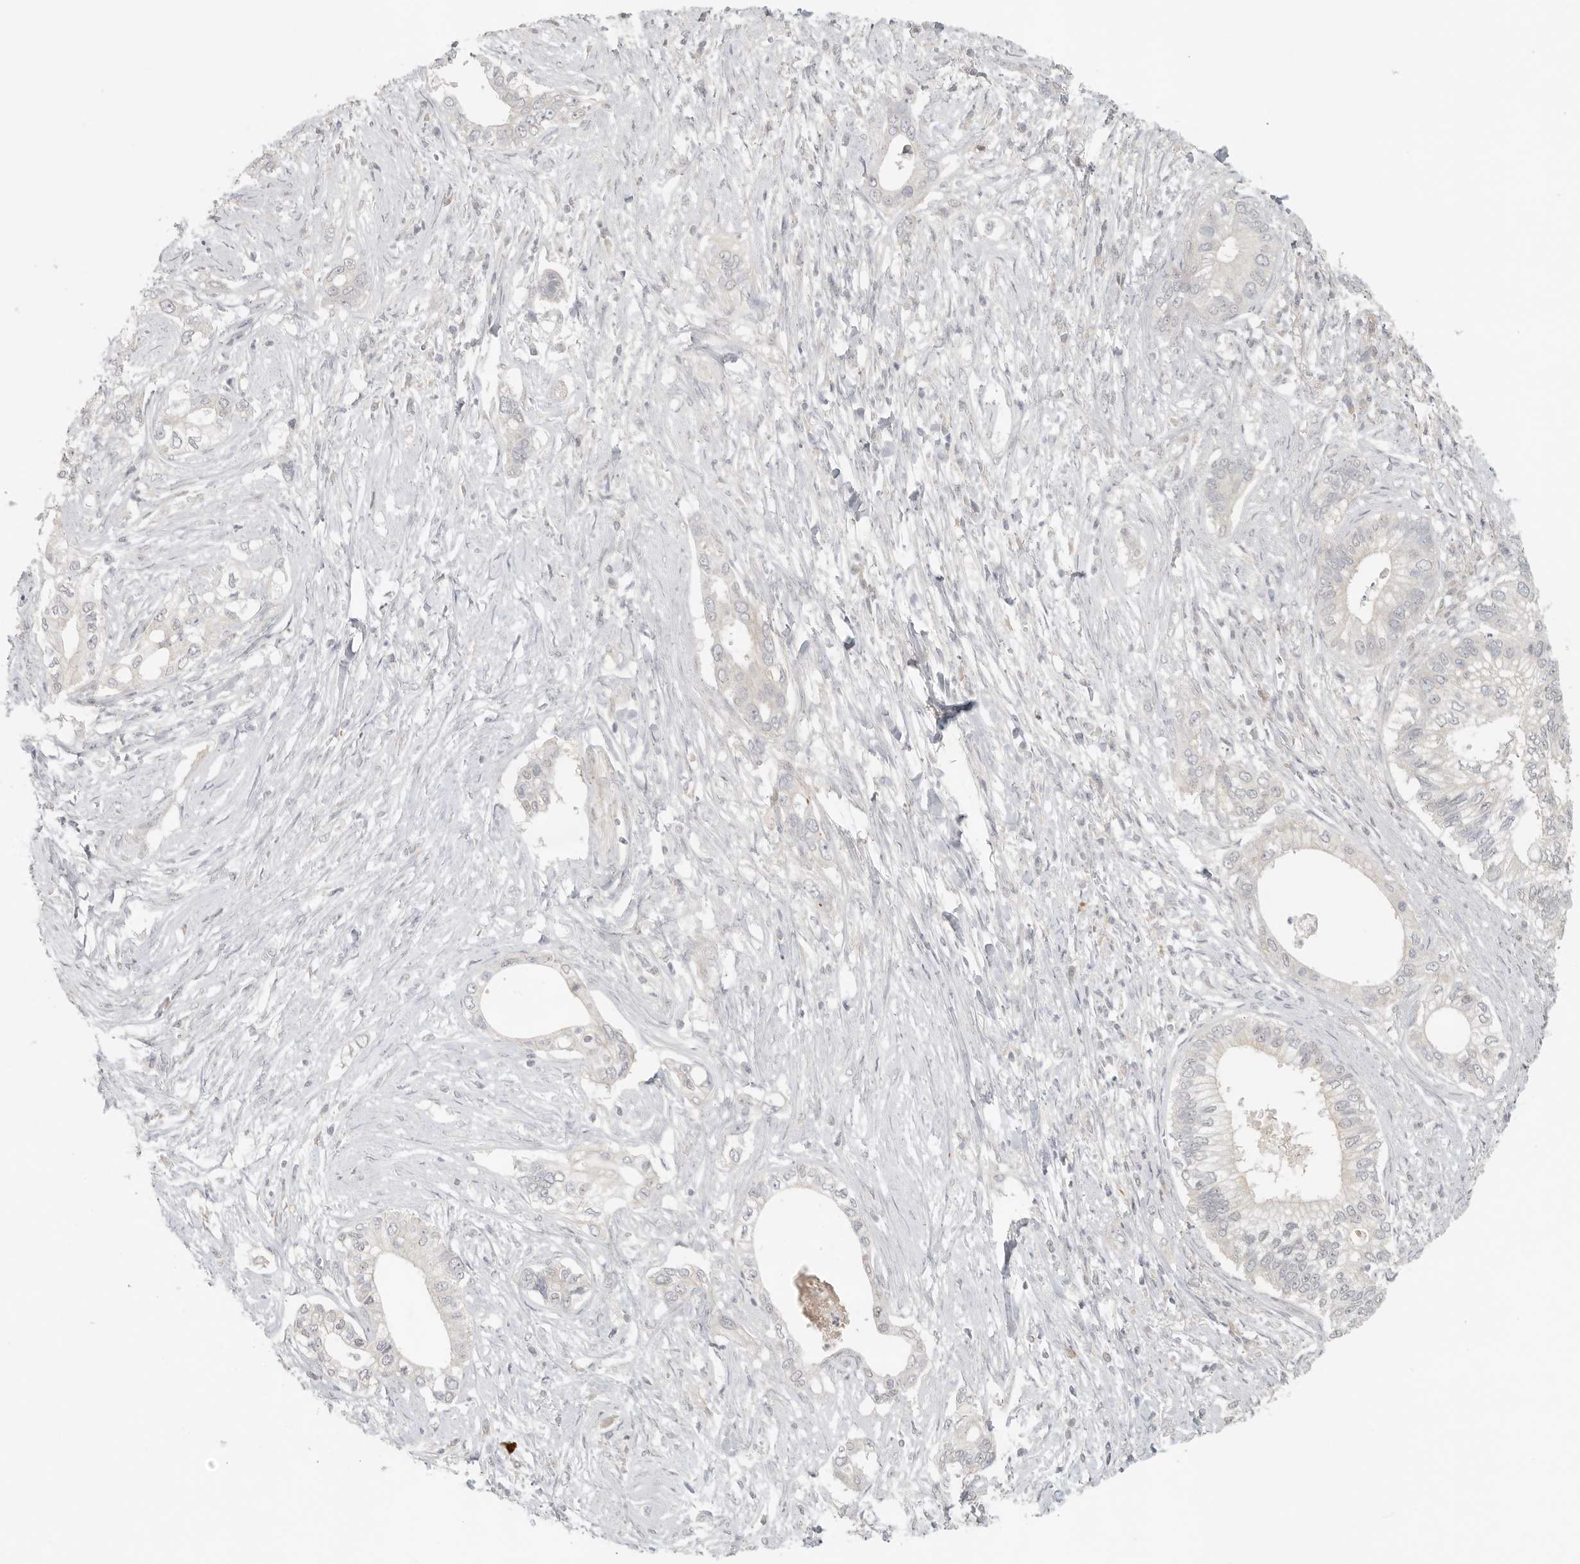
{"staining": {"intensity": "negative", "quantity": "none", "location": "none"}, "tissue": "pancreatic cancer", "cell_type": "Tumor cells", "image_type": "cancer", "snomed": [{"axis": "morphology", "description": "Normal tissue, NOS"}, {"axis": "morphology", "description": "Adenocarcinoma, NOS"}, {"axis": "topography", "description": "Pancreas"}, {"axis": "topography", "description": "Peripheral nerve tissue"}], "caption": "High magnification brightfield microscopy of pancreatic adenocarcinoma stained with DAB (3,3'-diaminobenzidine) (brown) and counterstained with hematoxylin (blue): tumor cells show no significant staining.", "gene": "HDAC6", "patient": {"sex": "male", "age": 59}}